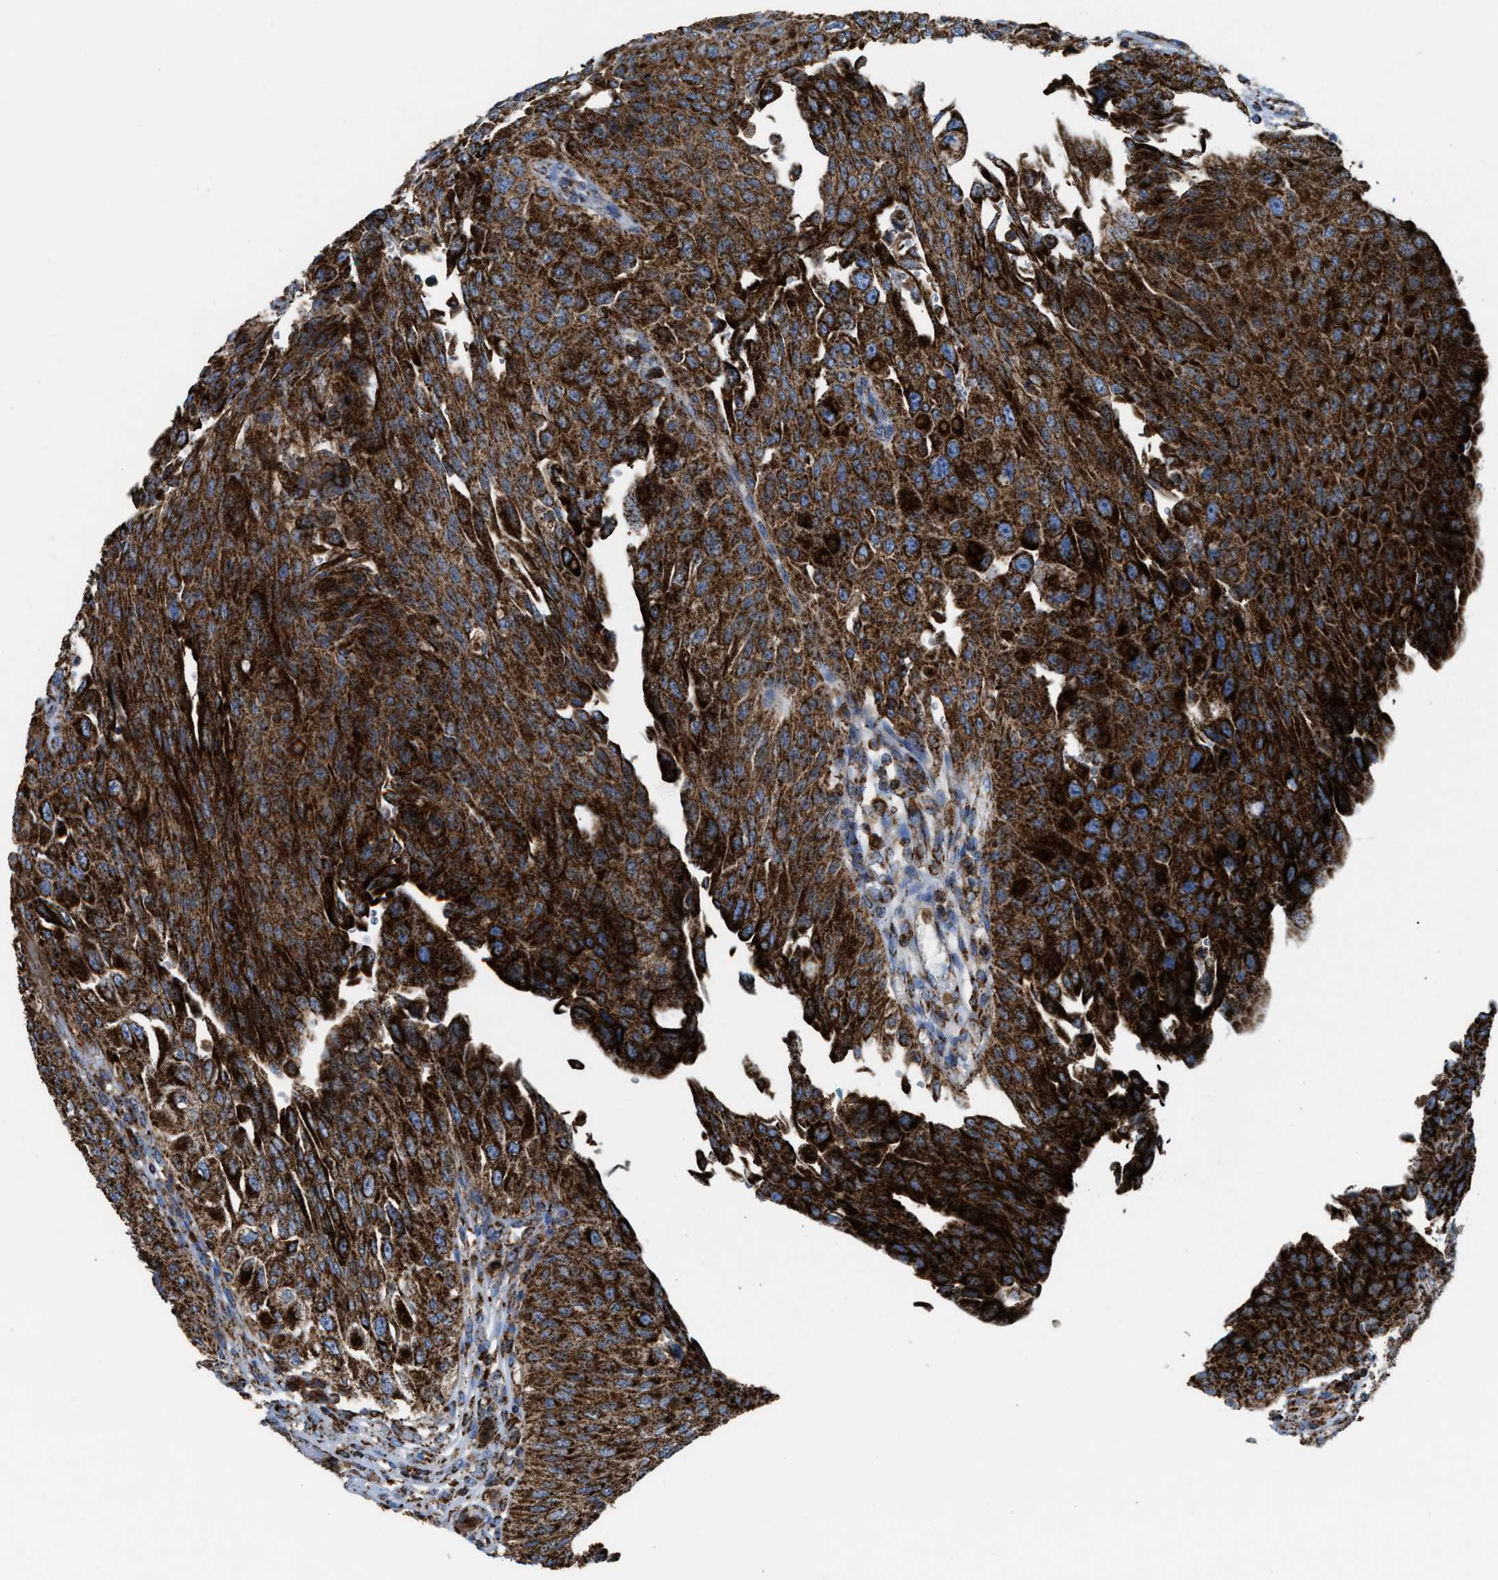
{"staining": {"intensity": "strong", "quantity": ">75%", "location": "cytoplasmic/membranous"}, "tissue": "urothelial cancer", "cell_type": "Tumor cells", "image_type": "cancer", "snomed": [{"axis": "morphology", "description": "Urothelial carcinoma, High grade"}, {"axis": "topography", "description": "Urinary bladder"}], "caption": "This histopathology image displays immunohistochemistry staining of high-grade urothelial carcinoma, with high strong cytoplasmic/membranous staining in about >75% of tumor cells.", "gene": "ECHS1", "patient": {"sex": "male", "age": 46}}